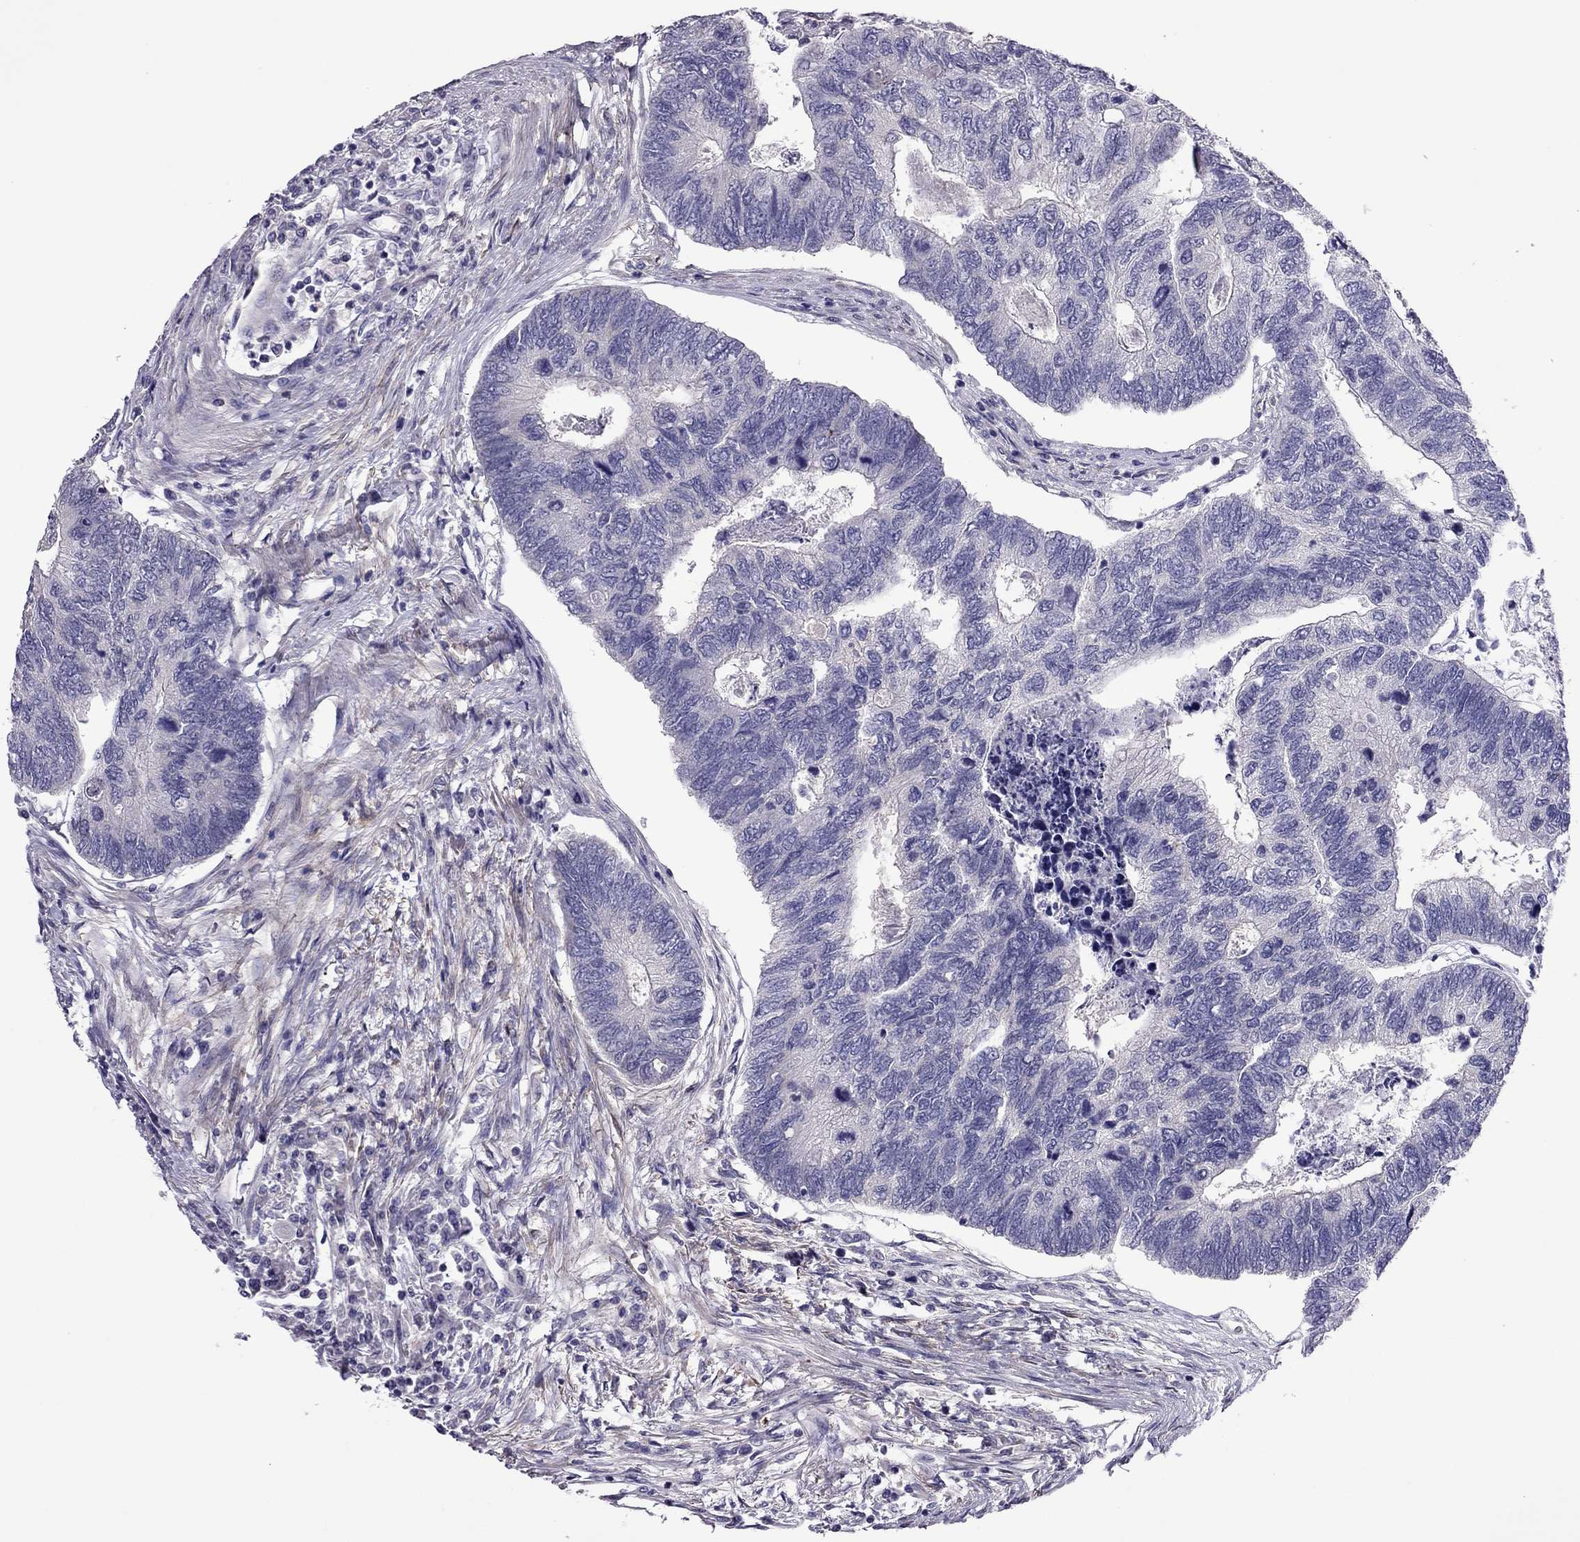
{"staining": {"intensity": "negative", "quantity": "none", "location": "none"}, "tissue": "colorectal cancer", "cell_type": "Tumor cells", "image_type": "cancer", "snomed": [{"axis": "morphology", "description": "Adenocarcinoma, NOS"}, {"axis": "topography", "description": "Colon"}], "caption": "Immunohistochemistry (IHC) histopathology image of adenocarcinoma (colorectal) stained for a protein (brown), which displays no positivity in tumor cells. (Stains: DAB (3,3'-diaminobenzidine) immunohistochemistry (IHC) with hematoxylin counter stain, Microscopy: brightfield microscopy at high magnification).", "gene": "SLC16A8", "patient": {"sex": "female", "age": 67}}